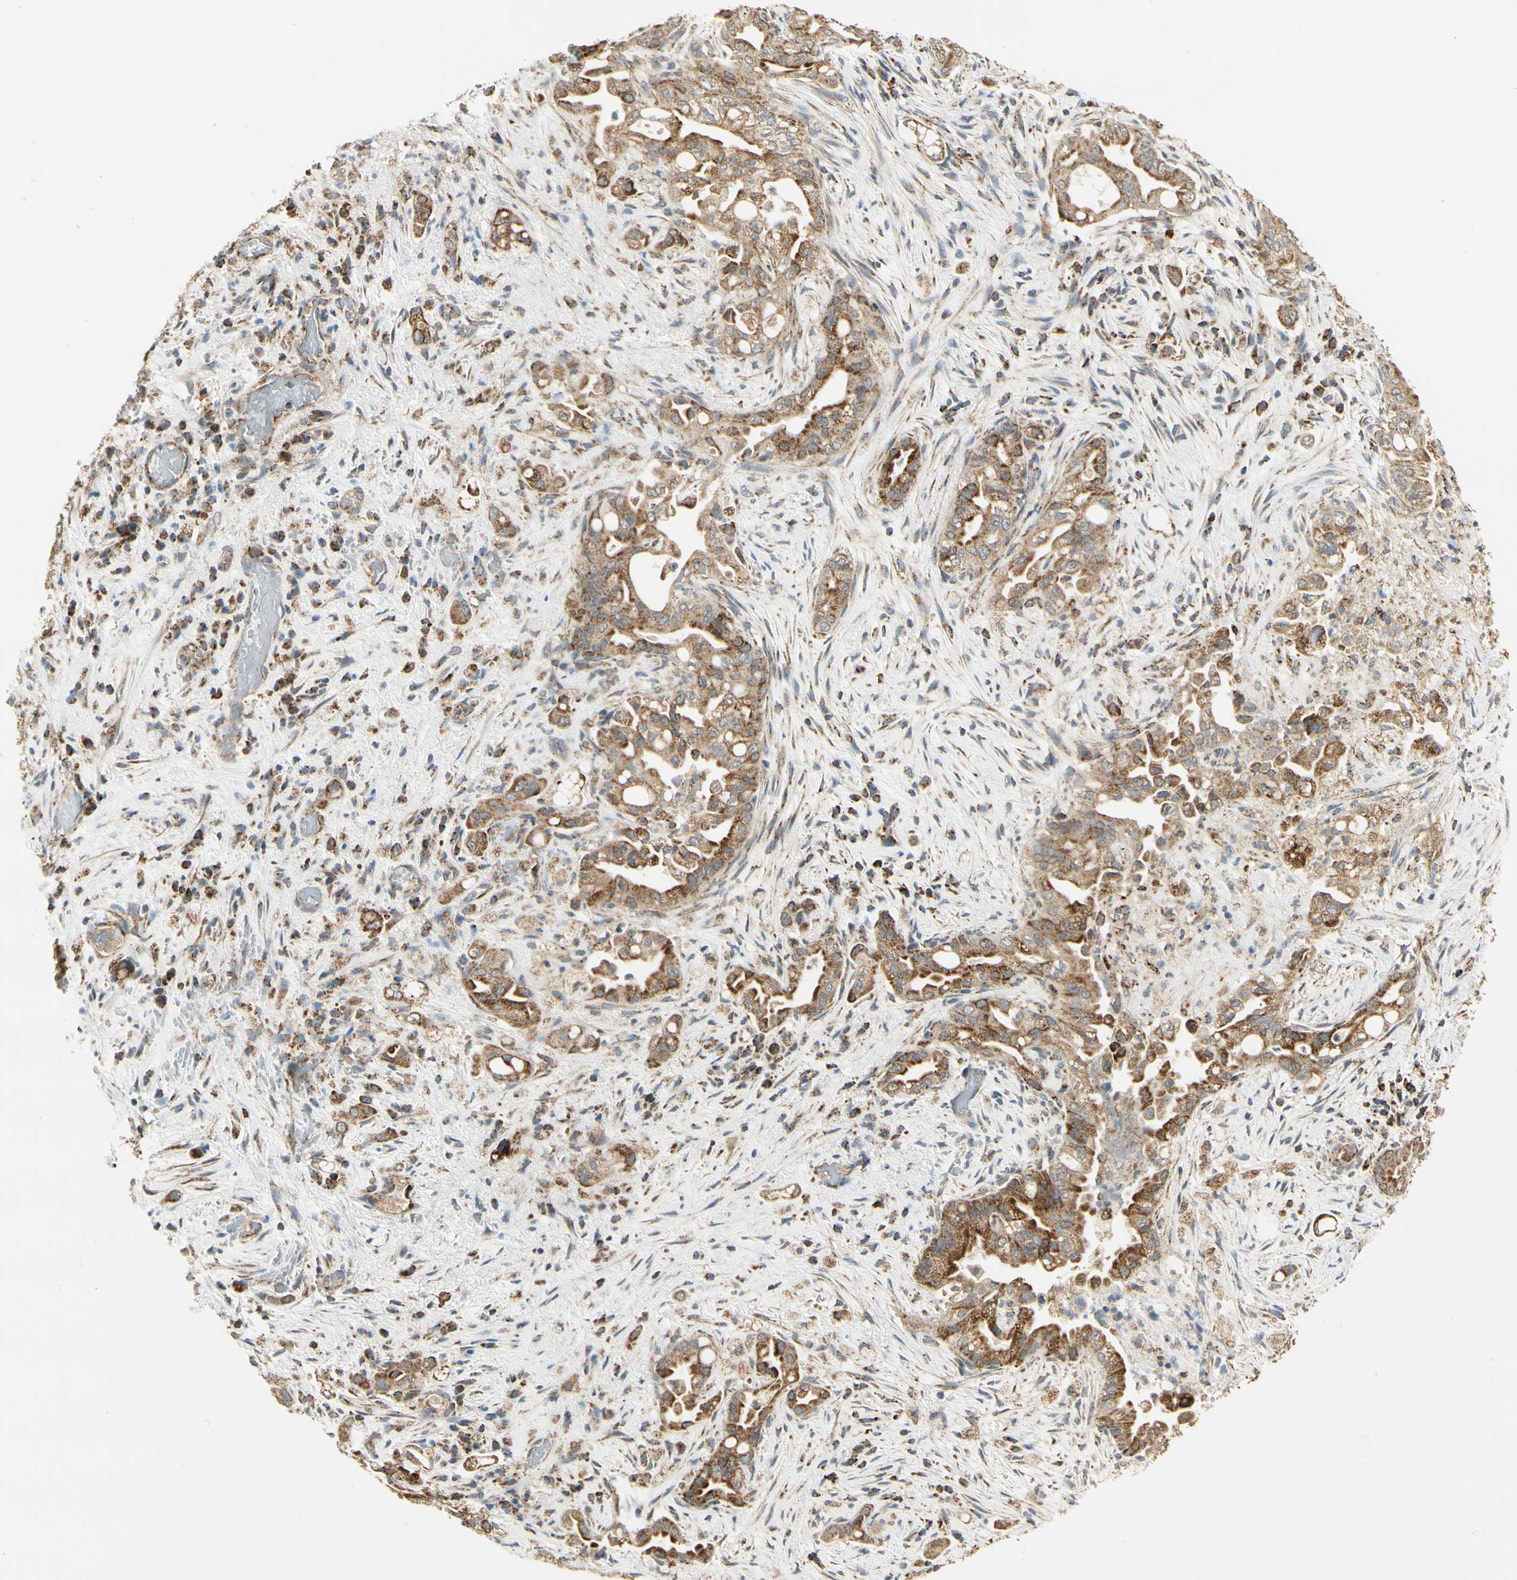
{"staining": {"intensity": "moderate", "quantity": ">75%", "location": "cytoplasmic/membranous"}, "tissue": "liver cancer", "cell_type": "Tumor cells", "image_type": "cancer", "snomed": [{"axis": "morphology", "description": "Cholangiocarcinoma"}, {"axis": "topography", "description": "Liver"}], "caption": "Moderate cytoplasmic/membranous protein staining is identified in about >75% of tumor cells in liver cholangiocarcinoma.", "gene": "EPHB3", "patient": {"sex": "female", "age": 68}}